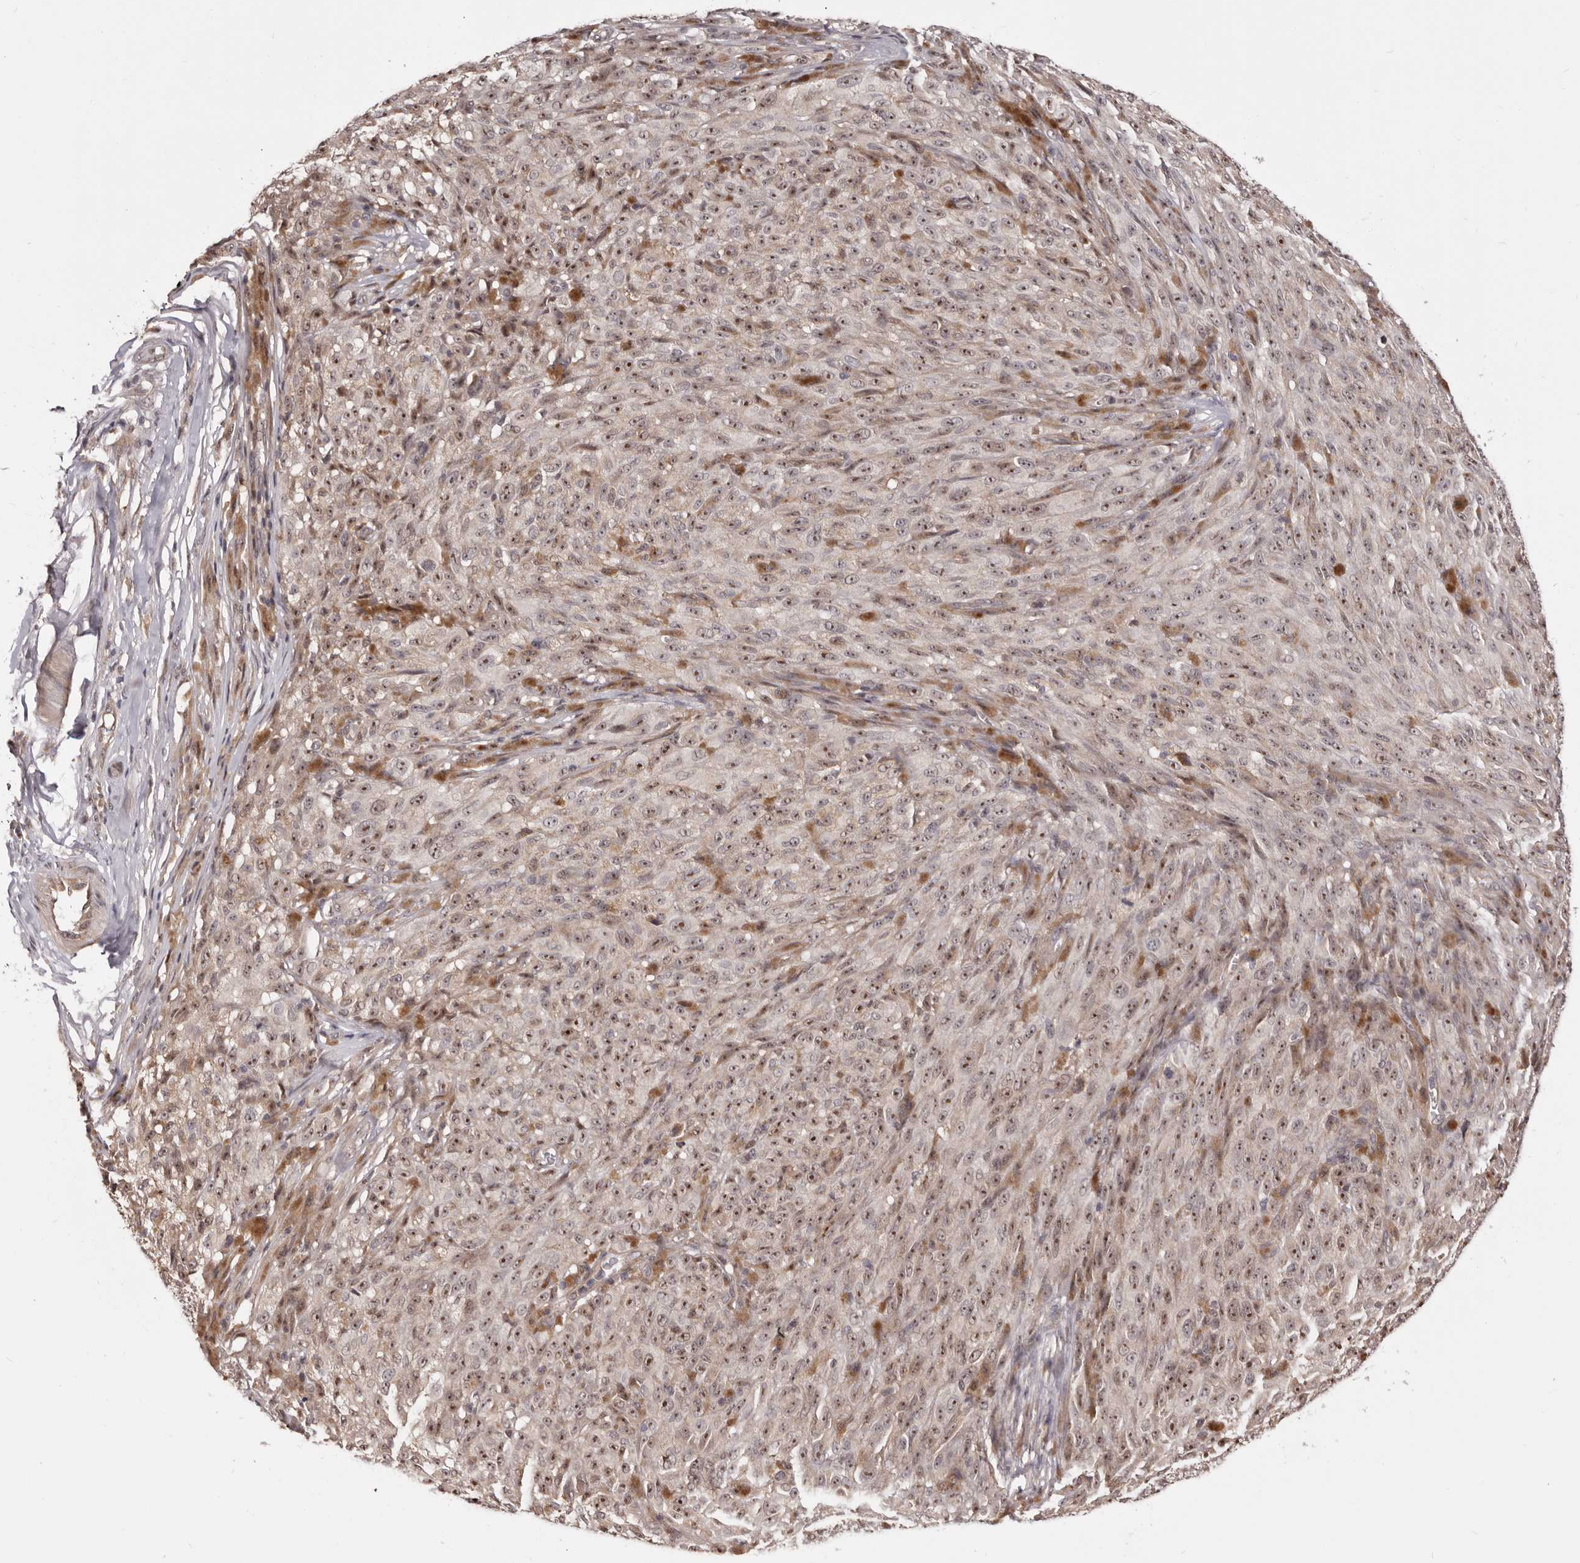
{"staining": {"intensity": "moderate", "quantity": ">75%", "location": "nuclear"}, "tissue": "melanoma", "cell_type": "Tumor cells", "image_type": "cancer", "snomed": [{"axis": "morphology", "description": "Malignant melanoma, NOS"}, {"axis": "topography", "description": "Skin"}], "caption": "Human melanoma stained with a protein marker displays moderate staining in tumor cells.", "gene": "NOL12", "patient": {"sex": "female", "age": 82}}